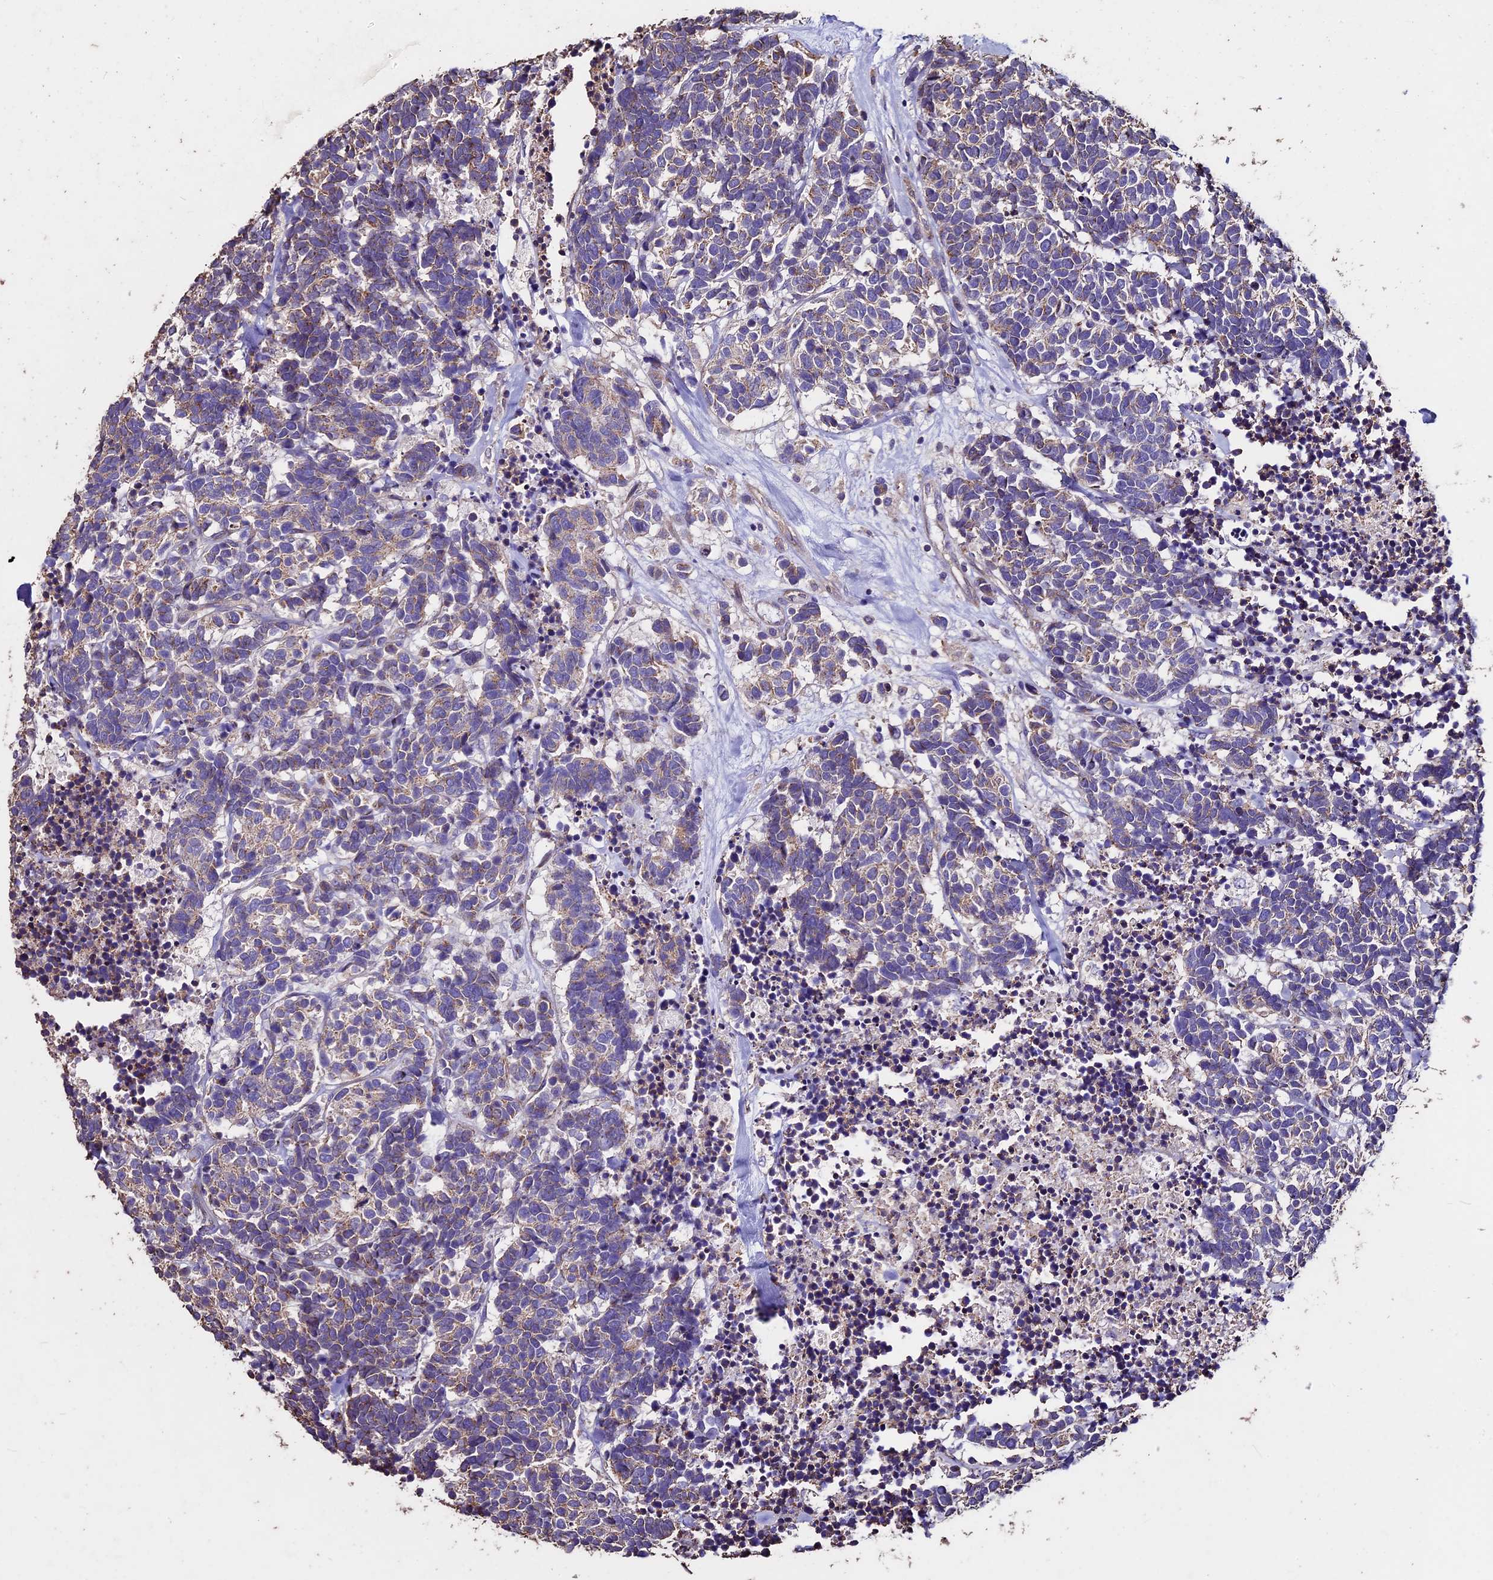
{"staining": {"intensity": "weak", "quantity": "<25%", "location": "cytoplasmic/membranous"}, "tissue": "carcinoid", "cell_type": "Tumor cells", "image_type": "cancer", "snomed": [{"axis": "morphology", "description": "Carcinoma, NOS"}, {"axis": "morphology", "description": "Carcinoid, malignant, NOS"}, {"axis": "topography", "description": "Urinary bladder"}], "caption": "Protein analysis of carcinoma exhibits no significant expression in tumor cells.", "gene": "USB1", "patient": {"sex": "male", "age": 57}}